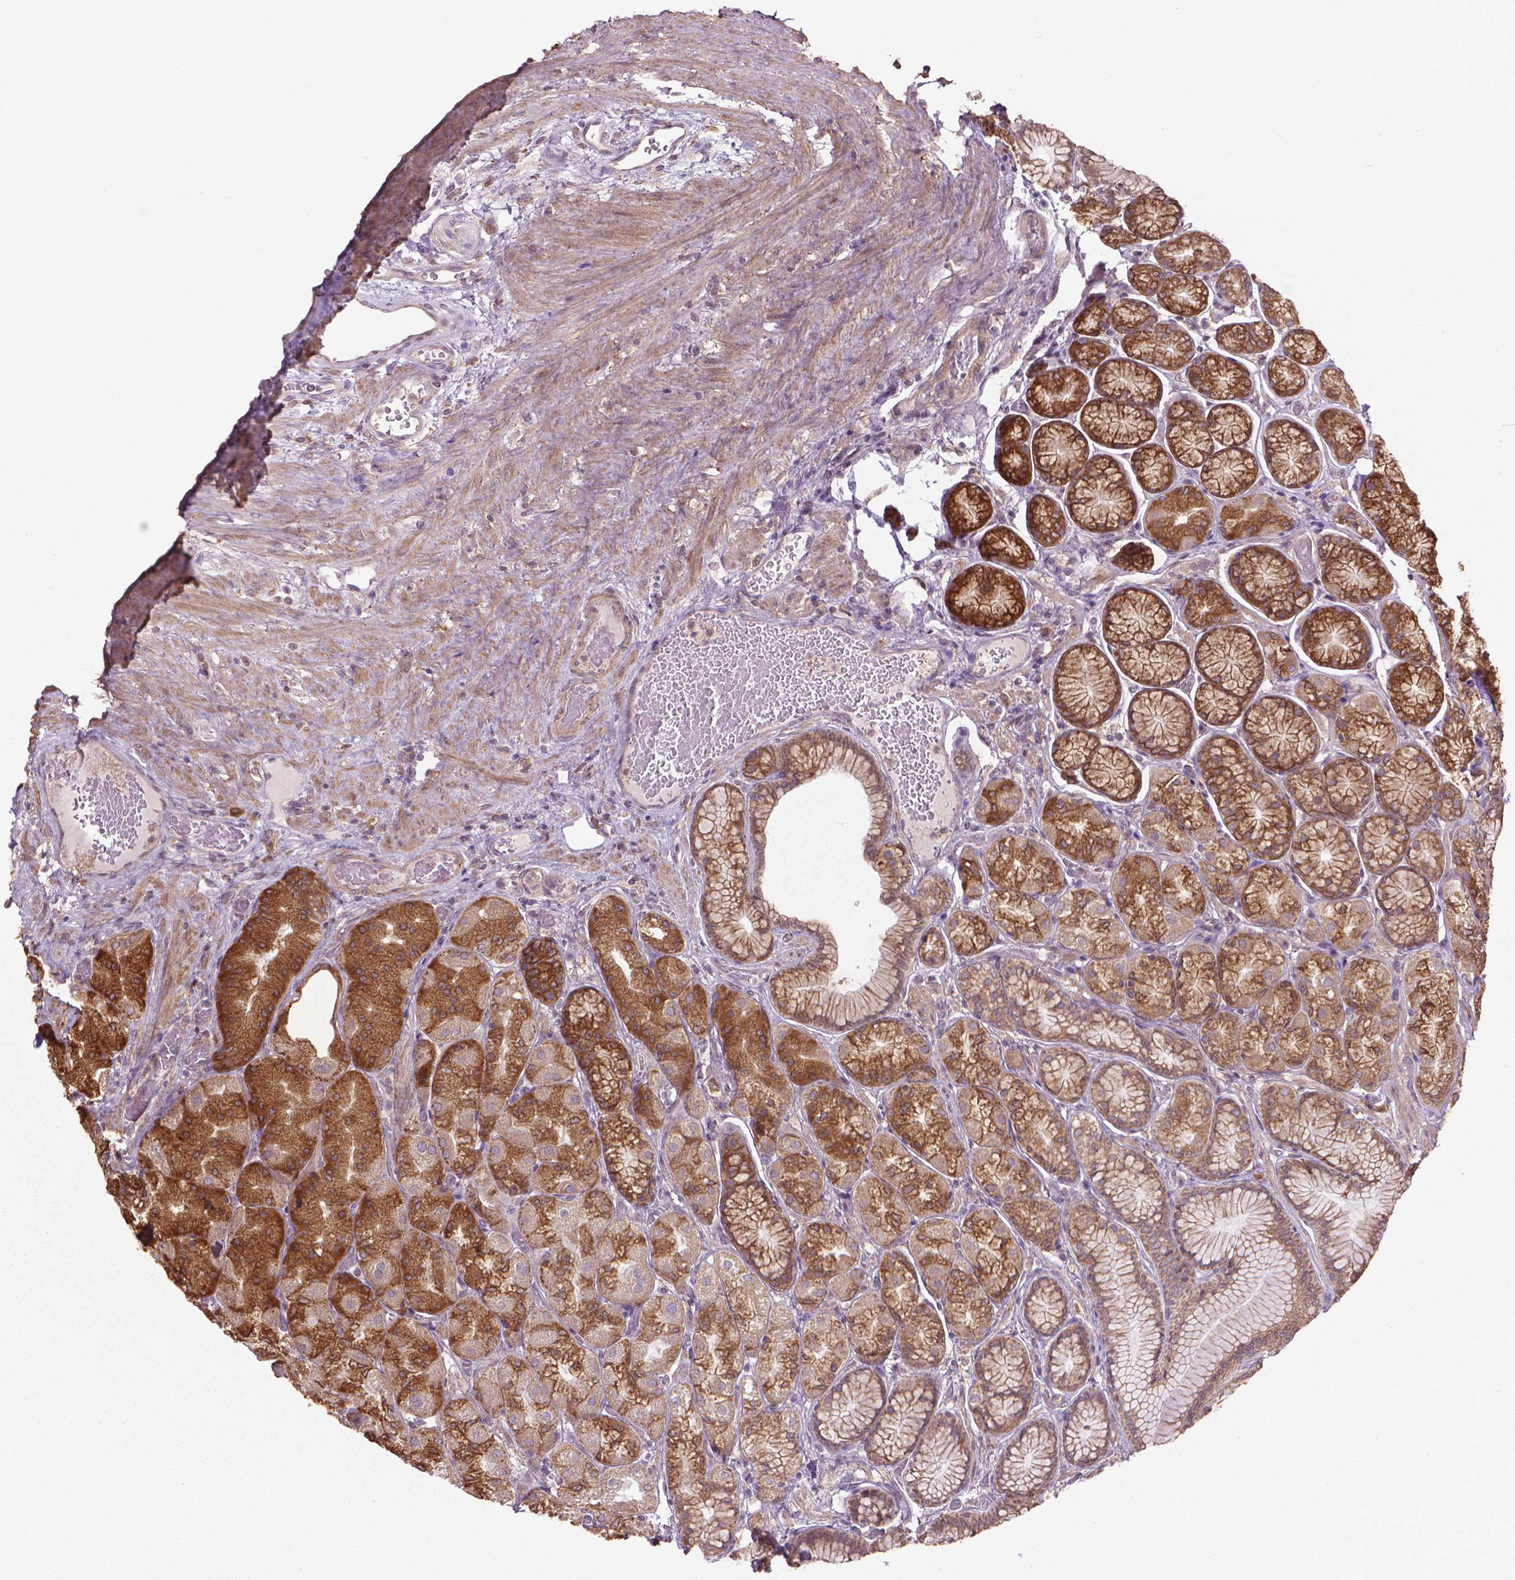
{"staining": {"intensity": "strong", "quantity": "25%-75%", "location": "cytoplasmic/membranous"}, "tissue": "stomach", "cell_type": "Glandular cells", "image_type": "normal", "snomed": [{"axis": "morphology", "description": "Normal tissue, NOS"}, {"axis": "morphology", "description": "Adenocarcinoma, NOS"}, {"axis": "morphology", "description": "Adenocarcinoma, High grade"}, {"axis": "topography", "description": "Stomach, upper"}, {"axis": "topography", "description": "Stomach"}], "caption": "Immunohistochemical staining of benign human stomach displays 25%-75% levels of strong cytoplasmic/membranous protein expression in about 25%-75% of glandular cells. (DAB IHC, brown staining for protein, blue staining for nuclei).", "gene": "GAS1", "patient": {"sex": "female", "age": 65}}